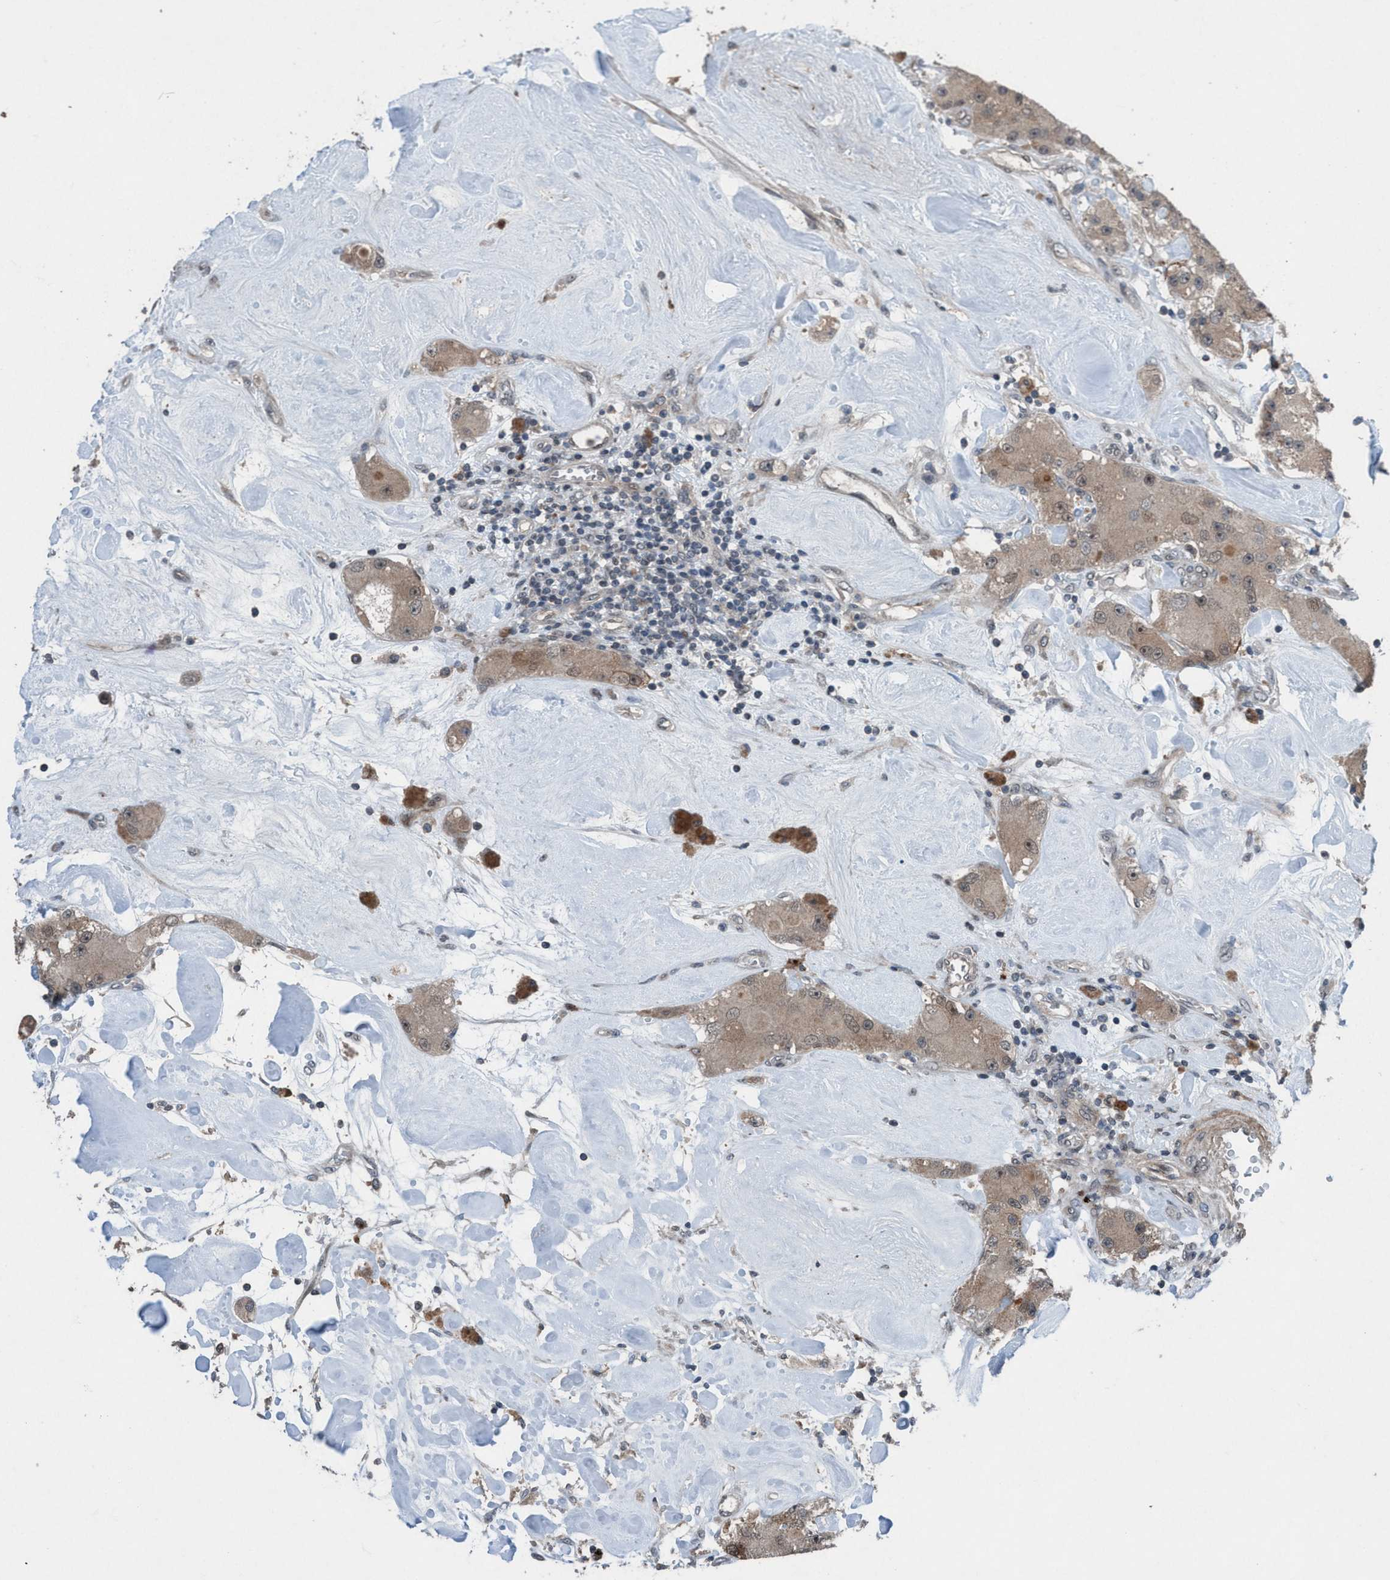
{"staining": {"intensity": "weak", "quantity": ">75%", "location": "cytoplasmic/membranous"}, "tissue": "carcinoid", "cell_type": "Tumor cells", "image_type": "cancer", "snomed": [{"axis": "morphology", "description": "Carcinoid, malignant, NOS"}, {"axis": "topography", "description": "Pancreas"}], "caption": "A low amount of weak cytoplasmic/membranous expression is seen in approximately >75% of tumor cells in carcinoid tissue. Using DAB (brown) and hematoxylin (blue) stains, captured at high magnification using brightfield microscopy.", "gene": "NISCH", "patient": {"sex": "male", "age": 41}}